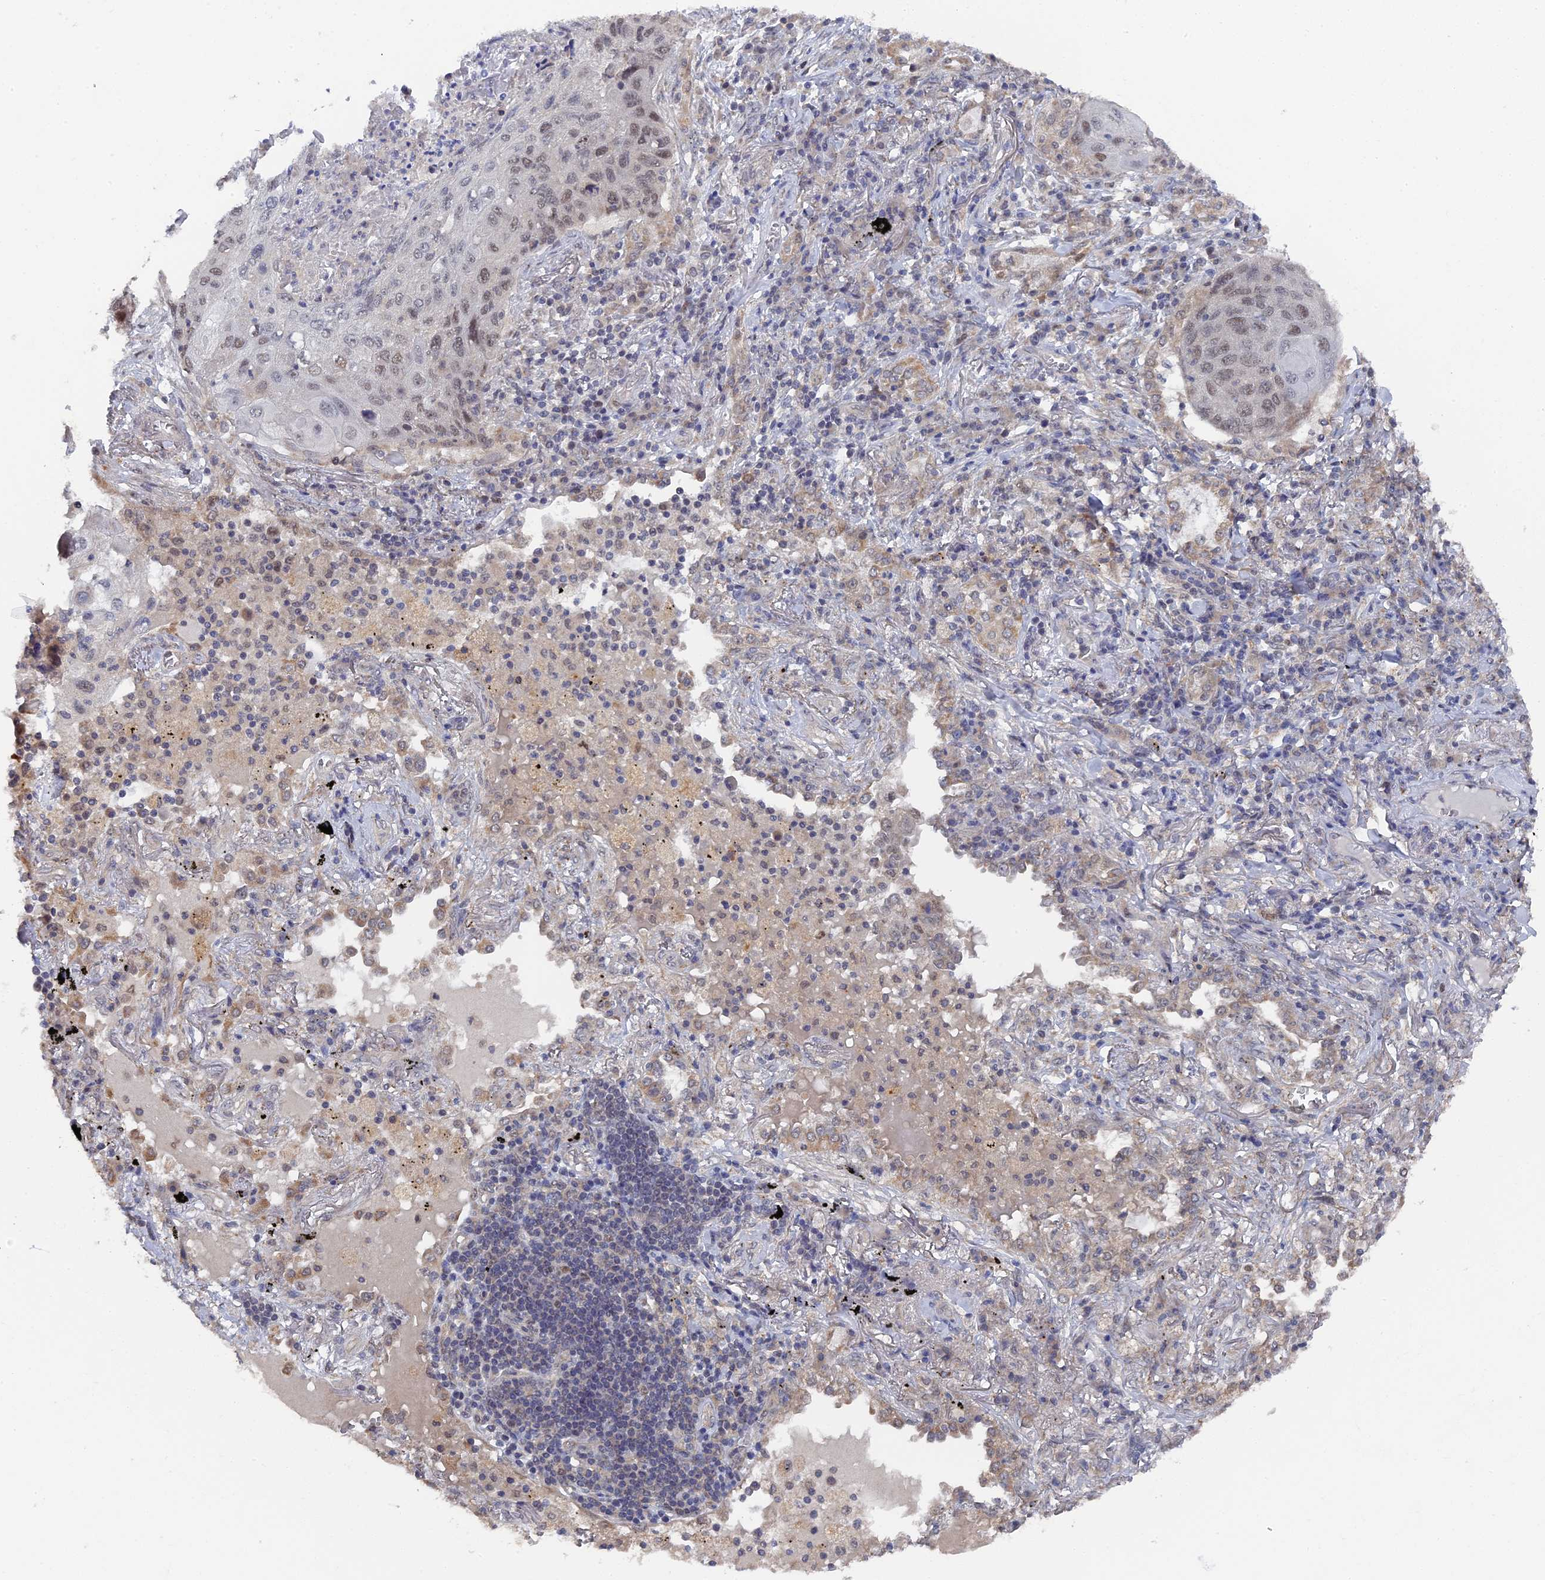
{"staining": {"intensity": "weak", "quantity": "25%-75%", "location": "nuclear"}, "tissue": "lung cancer", "cell_type": "Tumor cells", "image_type": "cancer", "snomed": [{"axis": "morphology", "description": "Squamous cell carcinoma, NOS"}, {"axis": "topography", "description": "Lung"}], "caption": "This micrograph demonstrates immunohistochemistry (IHC) staining of human squamous cell carcinoma (lung), with low weak nuclear expression in approximately 25%-75% of tumor cells.", "gene": "MIGA2", "patient": {"sex": "female", "age": 63}}